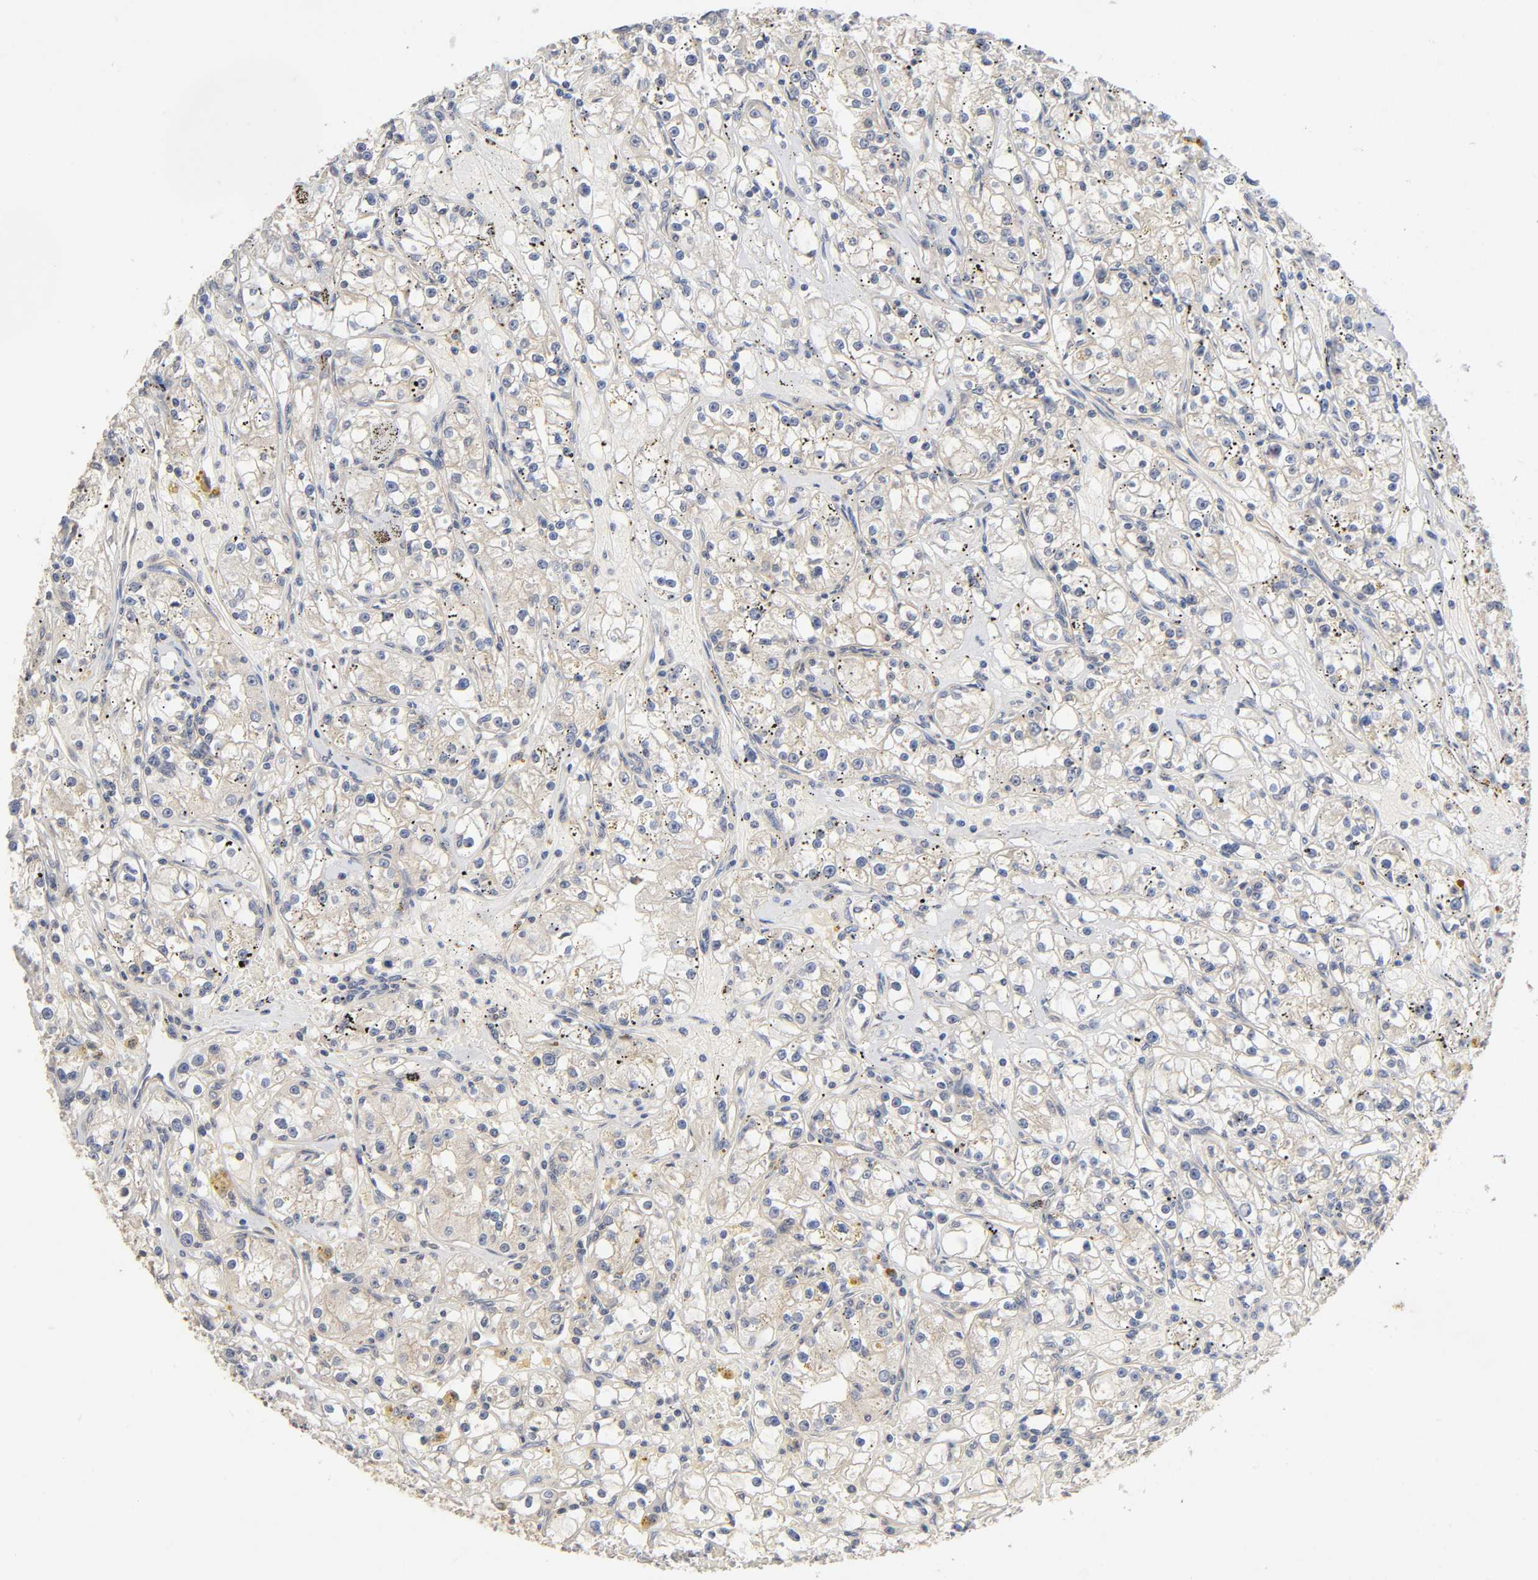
{"staining": {"intensity": "weak", "quantity": "<25%", "location": "cytoplasmic/membranous"}, "tissue": "renal cancer", "cell_type": "Tumor cells", "image_type": "cancer", "snomed": [{"axis": "morphology", "description": "Adenocarcinoma, NOS"}, {"axis": "topography", "description": "Kidney"}], "caption": "Immunohistochemistry (IHC) micrograph of neoplastic tissue: renal adenocarcinoma stained with DAB exhibits no significant protein positivity in tumor cells.", "gene": "CPB2", "patient": {"sex": "male", "age": 56}}